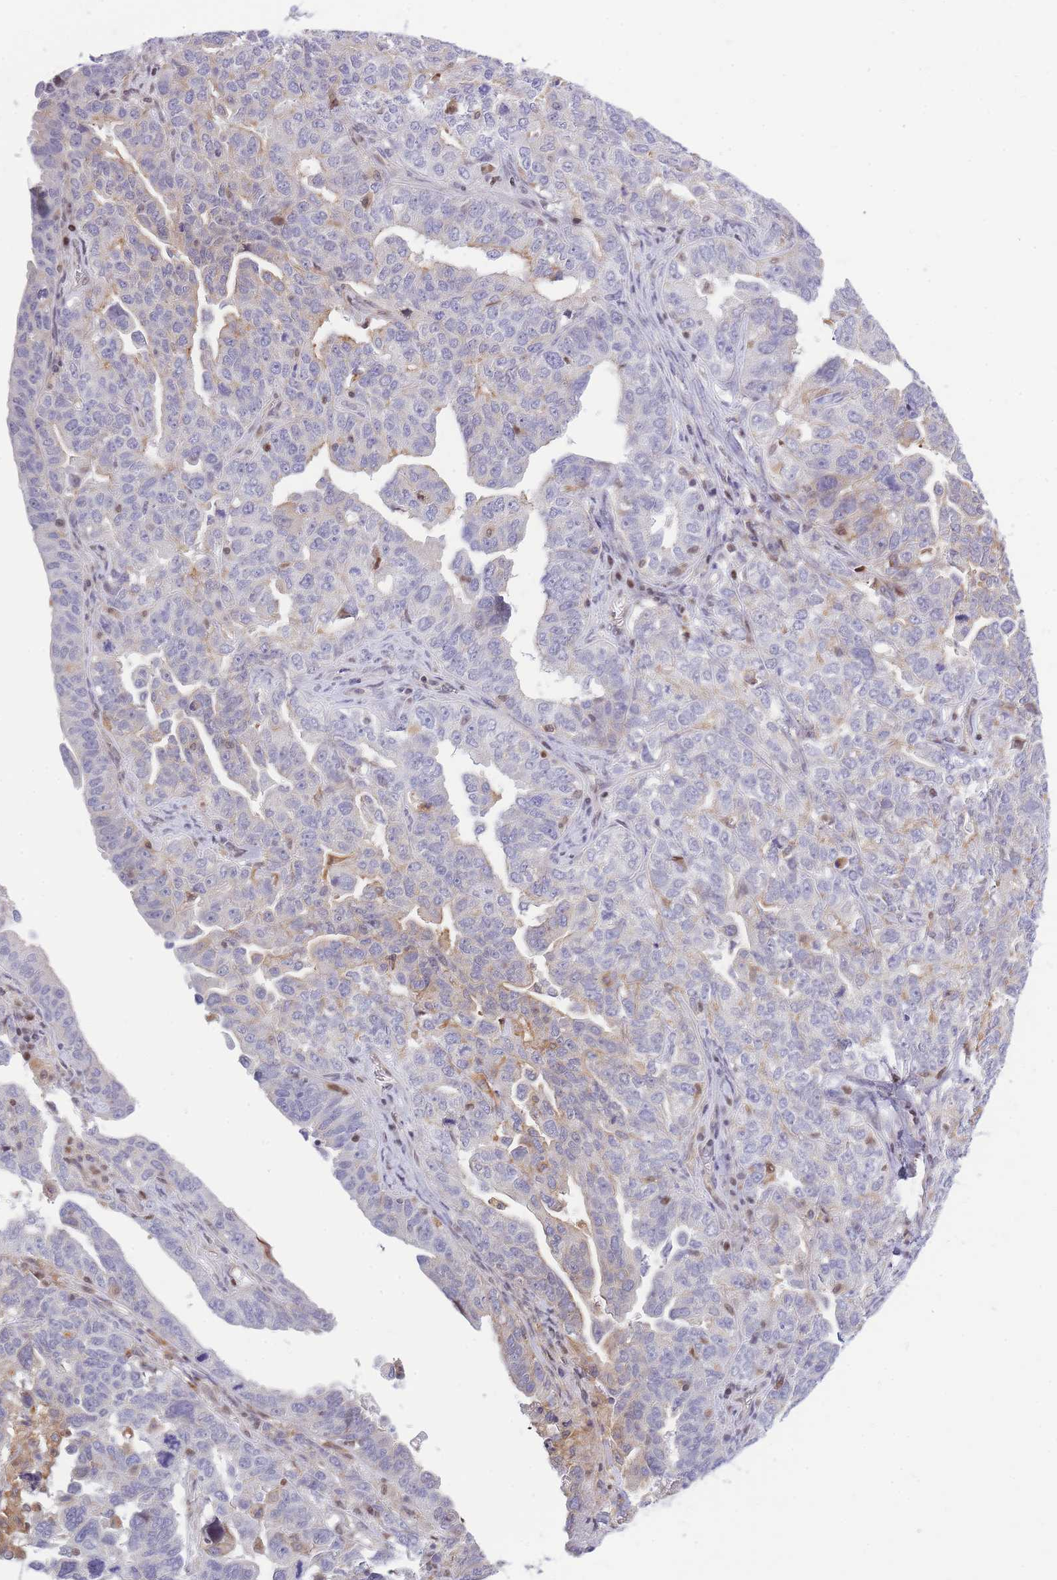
{"staining": {"intensity": "negative", "quantity": "none", "location": "none"}, "tissue": "ovarian cancer", "cell_type": "Tumor cells", "image_type": "cancer", "snomed": [{"axis": "morphology", "description": "Carcinoma, endometroid"}, {"axis": "topography", "description": "Ovary"}], "caption": "Image shows no significant protein expression in tumor cells of endometroid carcinoma (ovarian).", "gene": "CRACD", "patient": {"sex": "female", "age": 62}}